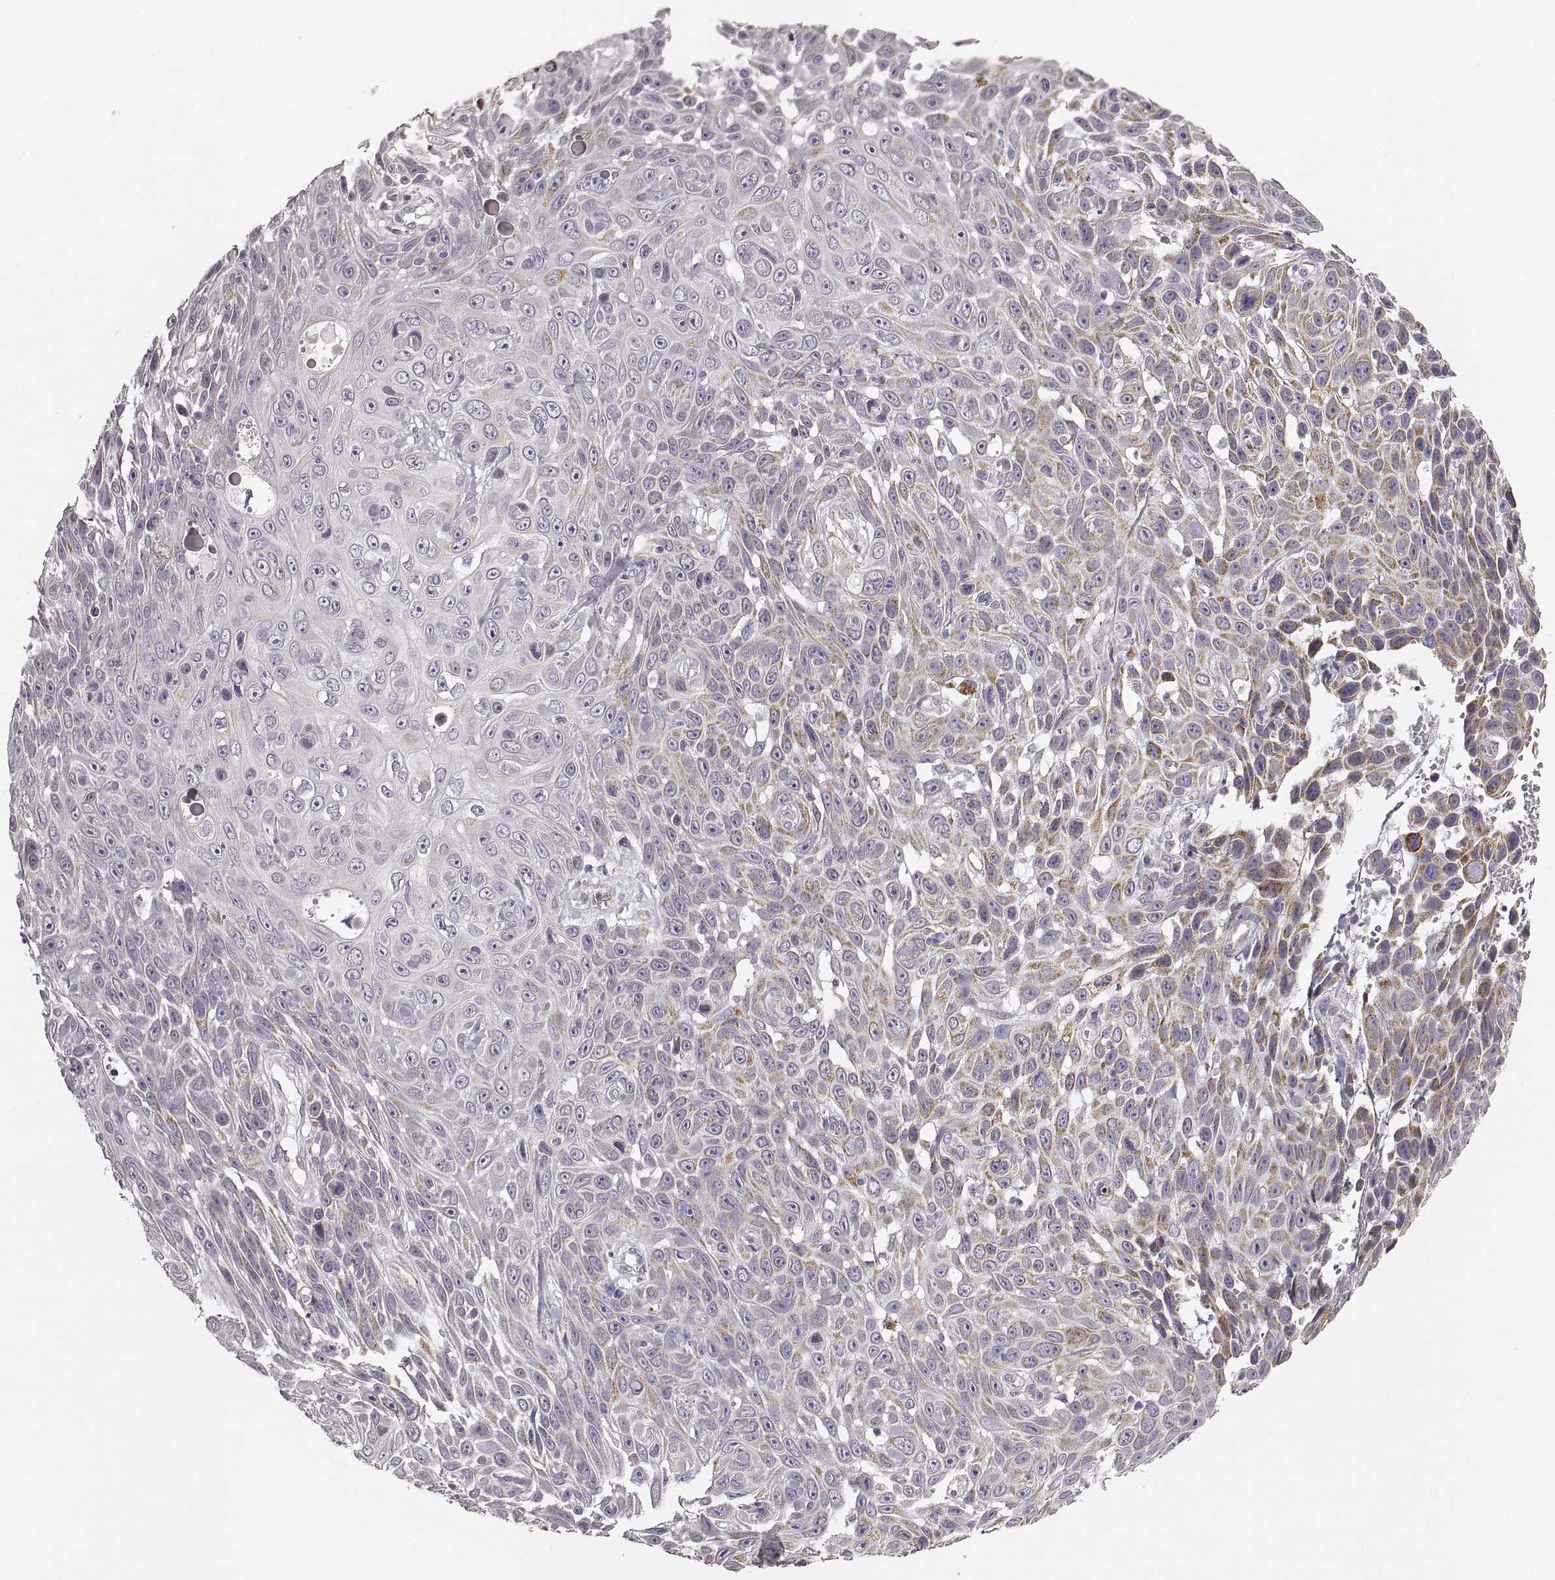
{"staining": {"intensity": "weak", "quantity": "25%-75%", "location": "cytoplasmic/membranous"}, "tissue": "skin cancer", "cell_type": "Tumor cells", "image_type": "cancer", "snomed": [{"axis": "morphology", "description": "Squamous cell carcinoma, NOS"}, {"axis": "topography", "description": "Skin"}], "caption": "Immunohistochemistry (DAB (3,3'-diaminobenzidine)) staining of human skin squamous cell carcinoma reveals weak cytoplasmic/membranous protein positivity in about 25%-75% of tumor cells. (DAB = brown stain, brightfield microscopy at high magnification).", "gene": "RDH13", "patient": {"sex": "male", "age": 82}}